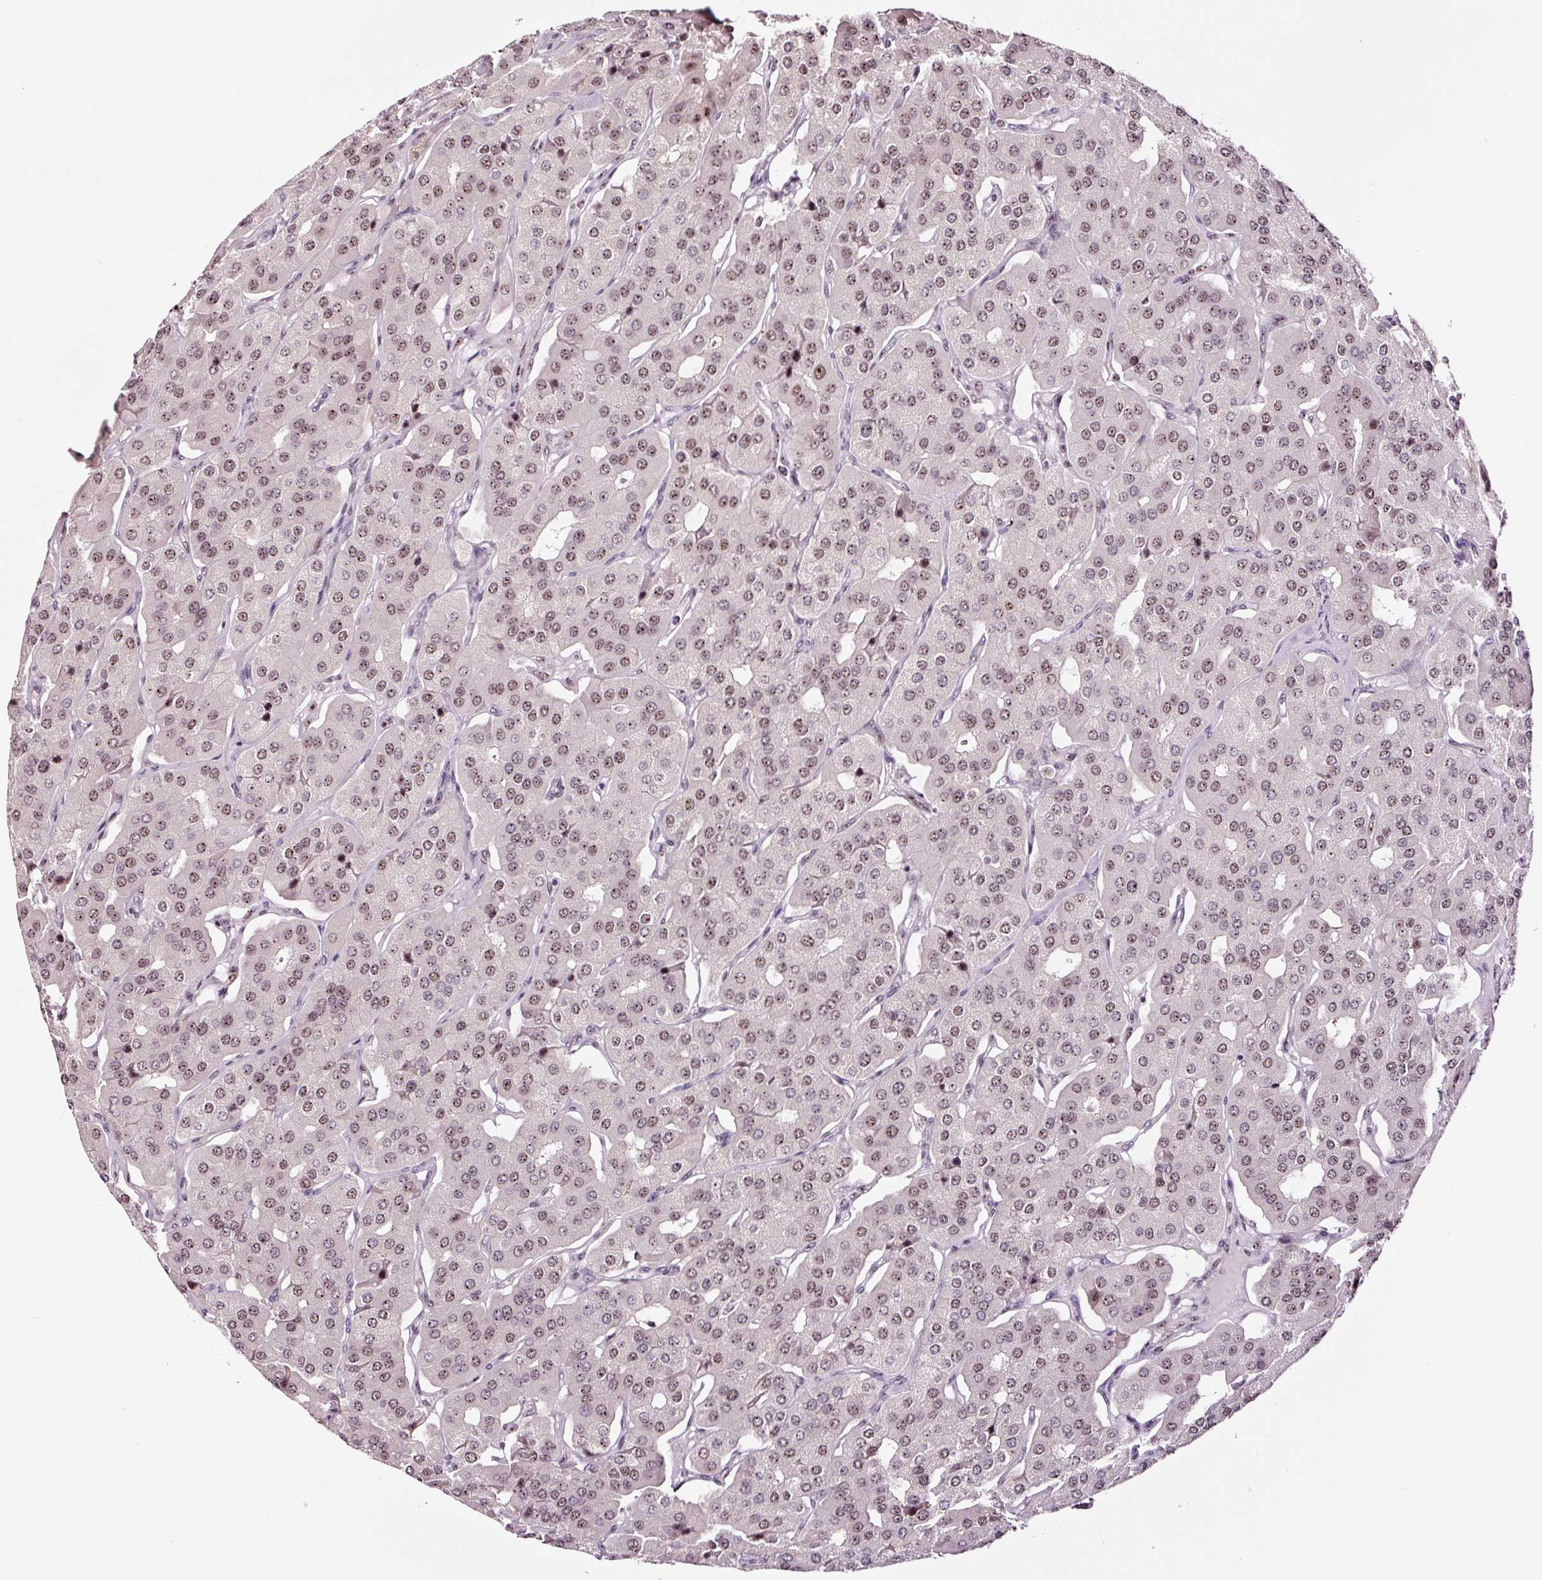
{"staining": {"intensity": "moderate", "quantity": "25%-75%", "location": "nuclear"}, "tissue": "parathyroid gland", "cell_type": "Glandular cells", "image_type": "normal", "snomed": [{"axis": "morphology", "description": "Normal tissue, NOS"}, {"axis": "morphology", "description": "Adenoma, NOS"}, {"axis": "topography", "description": "Parathyroid gland"}], "caption": "This micrograph displays benign parathyroid gland stained with immunohistochemistry (IHC) to label a protein in brown. The nuclear of glandular cells show moderate positivity for the protein. Nuclei are counter-stained blue.", "gene": "GNL3", "patient": {"sex": "female", "age": 86}}